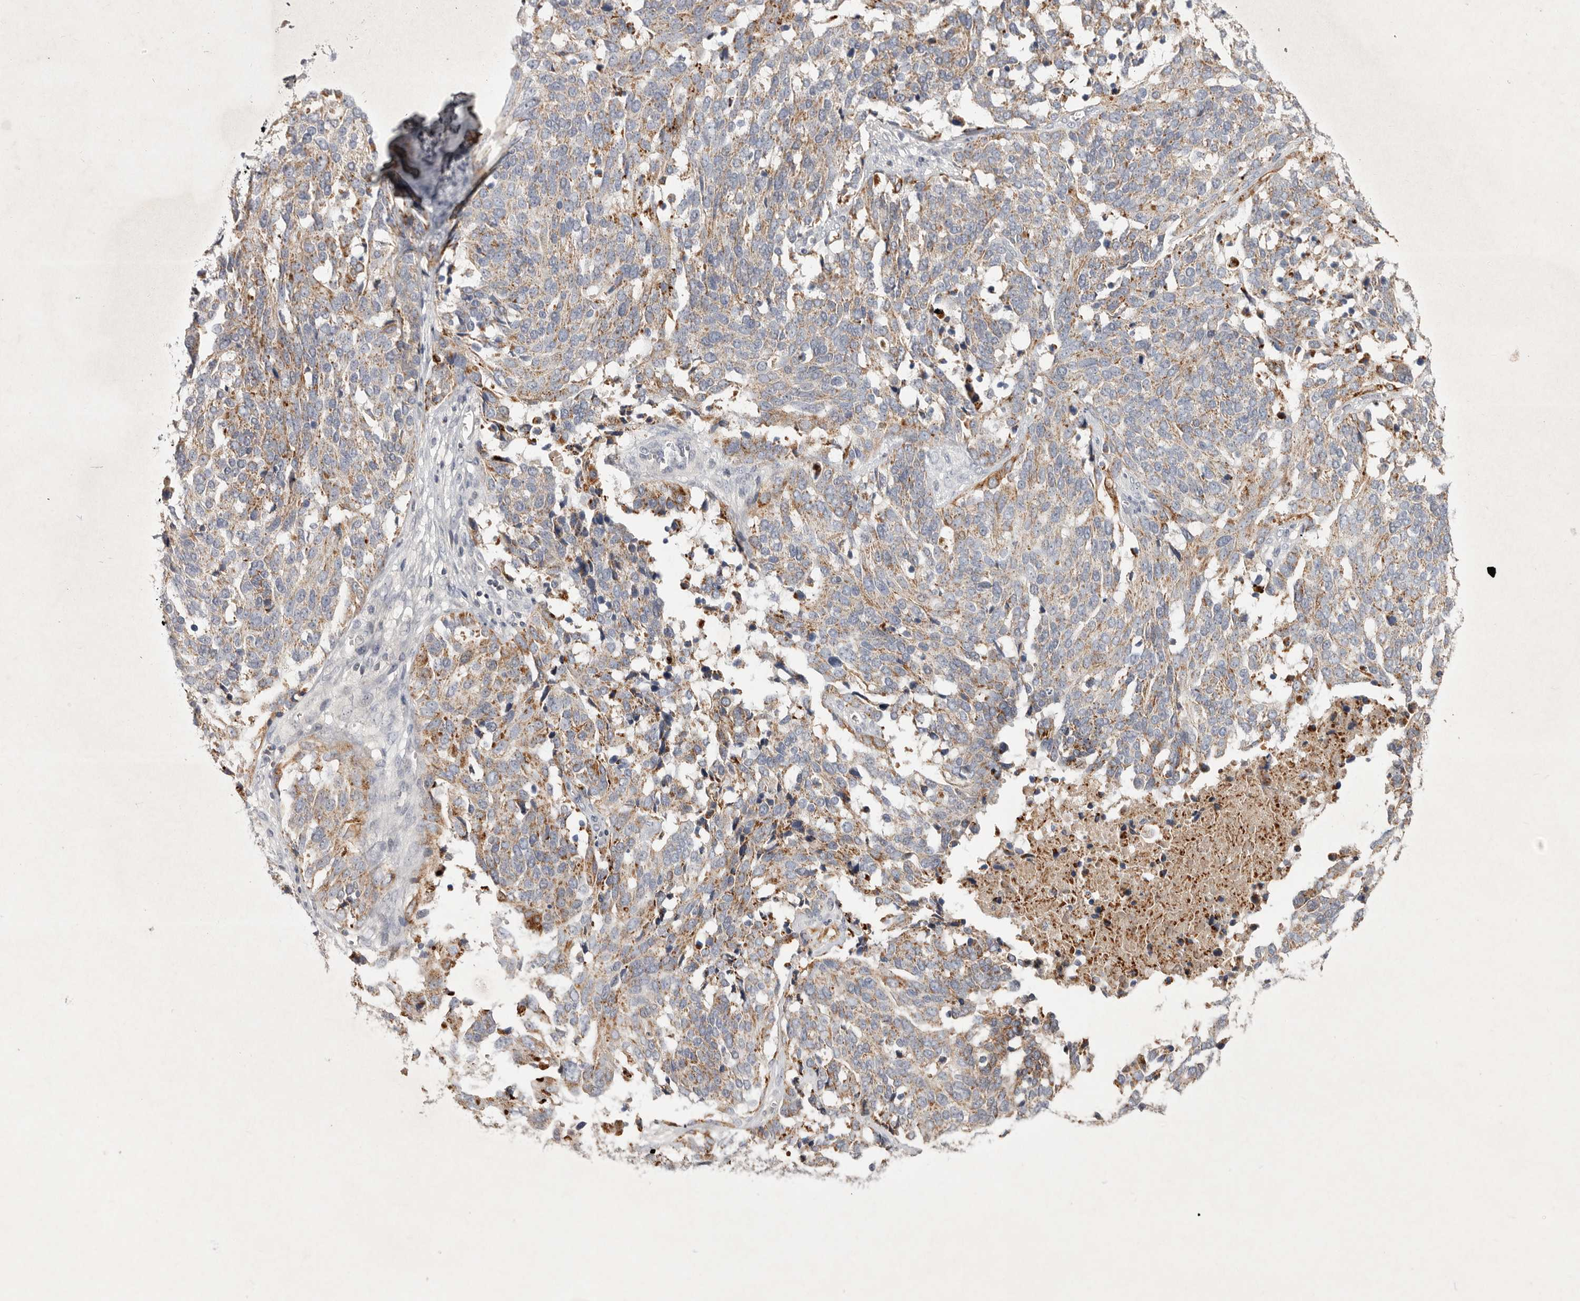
{"staining": {"intensity": "moderate", "quantity": "25%-75%", "location": "cytoplasmic/membranous"}, "tissue": "ovarian cancer", "cell_type": "Tumor cells", "image_type": "cancer", "snomed": [{"axis": "morphology", "description": "Cystadenocarcinoma, serous, NOS"}, {"axis": "topography", "description": "Ovary"}], "caption": "Immunohistochemistry micrograph of neoplastic tissue: ovarian cancer (serous cystadenocarcinoma) stained using immunohistochemistry (IHC) demonstrates medium levels of moderate protein expression localized specifically in the cytoplasmic/membranous of tumor cells, appearing as a cytoplasmic/membranous brown color.", "gene": "TNFSF14", "patient": {"sex": "female", "age": 44}}